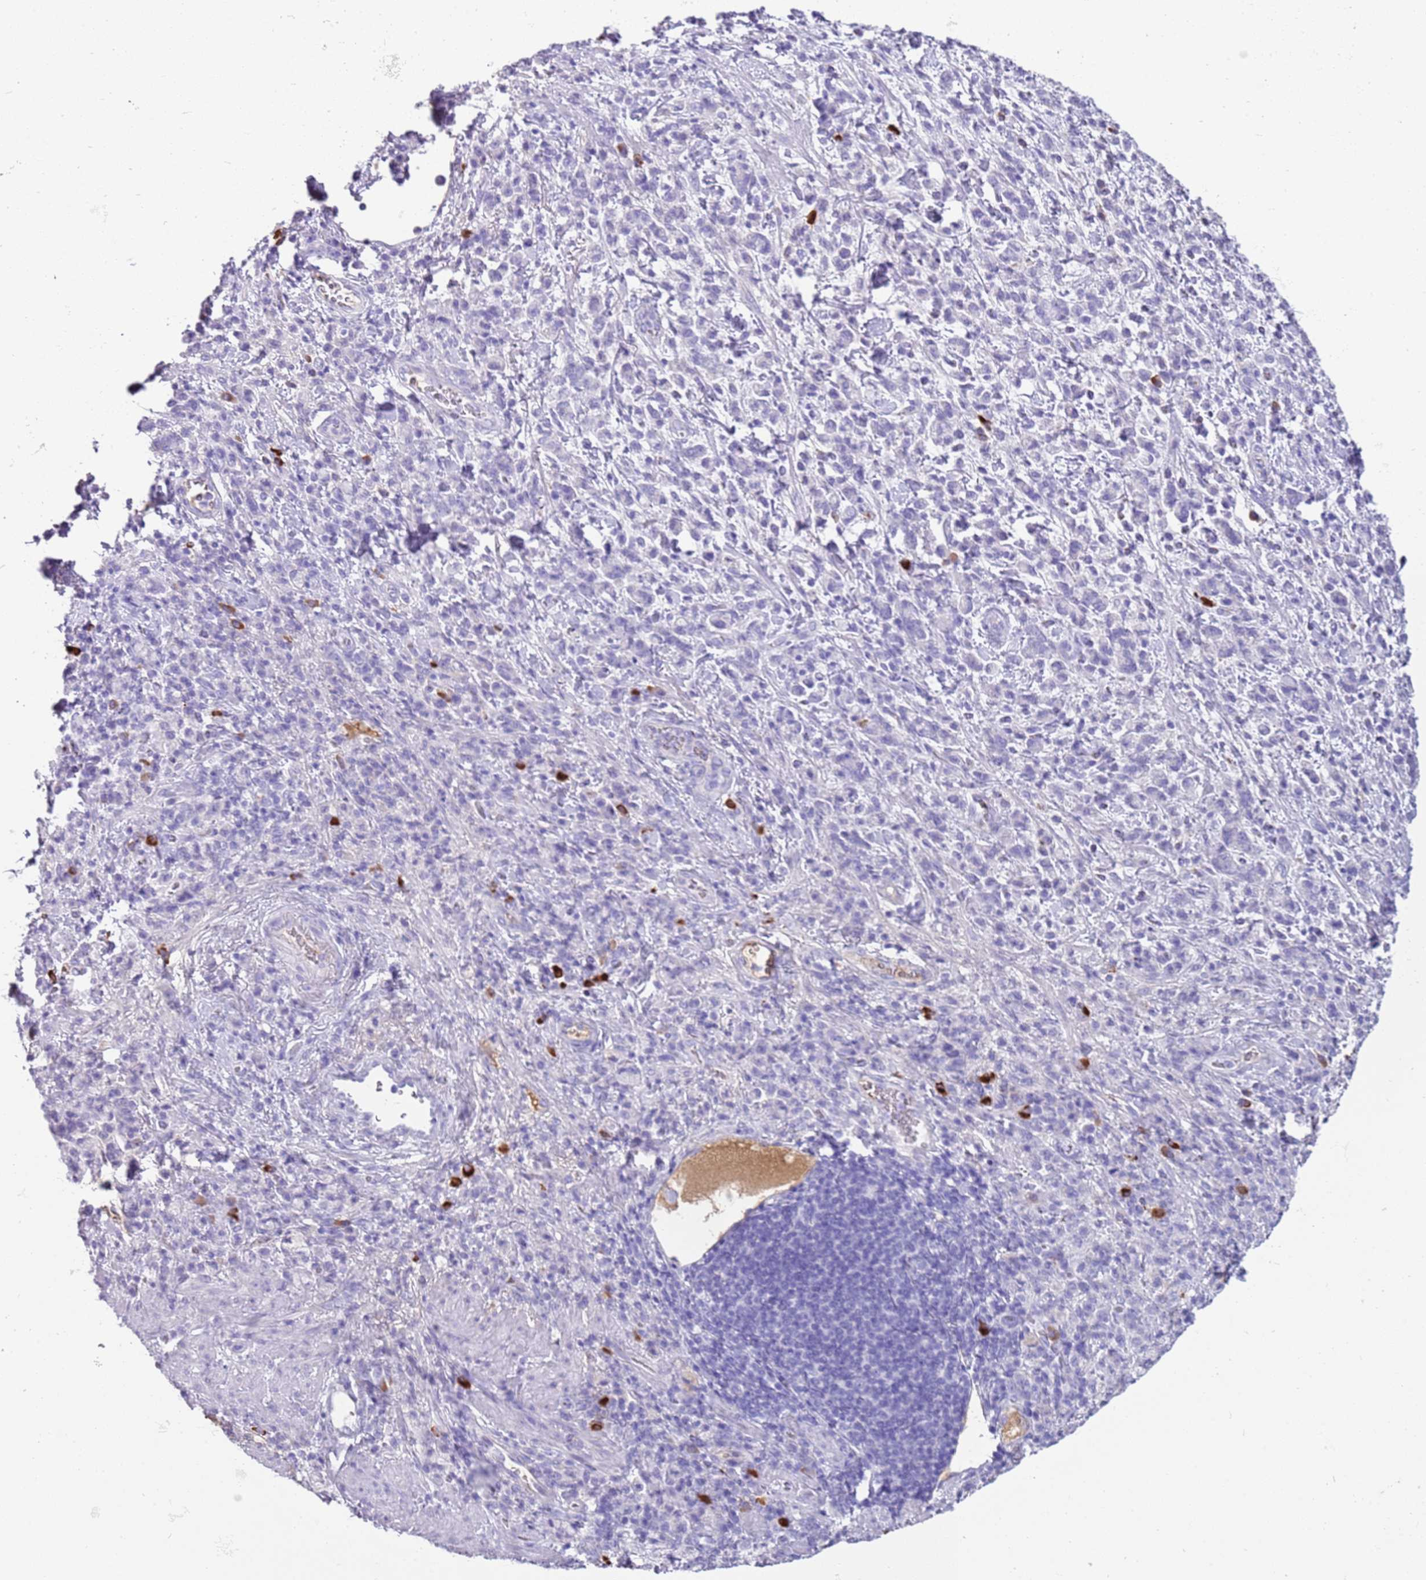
{"staining": {"intensity": "negative", "quantity": "none", "location": "none"}, "tissue": "stomach cancer", "cell_type": "Tumor cells", "image_type": "cancer", "snomed": [{"axis": "morphology", "description": "Adenocarcinoma, NOS"}, {"axis": "topography", "description": "Stomach"}], "caption": "Tumor cells show no significant positivity in stomach cancer.", "gene": "IGKV3D-11", "patient": {"sex": "male", "age": 76}}